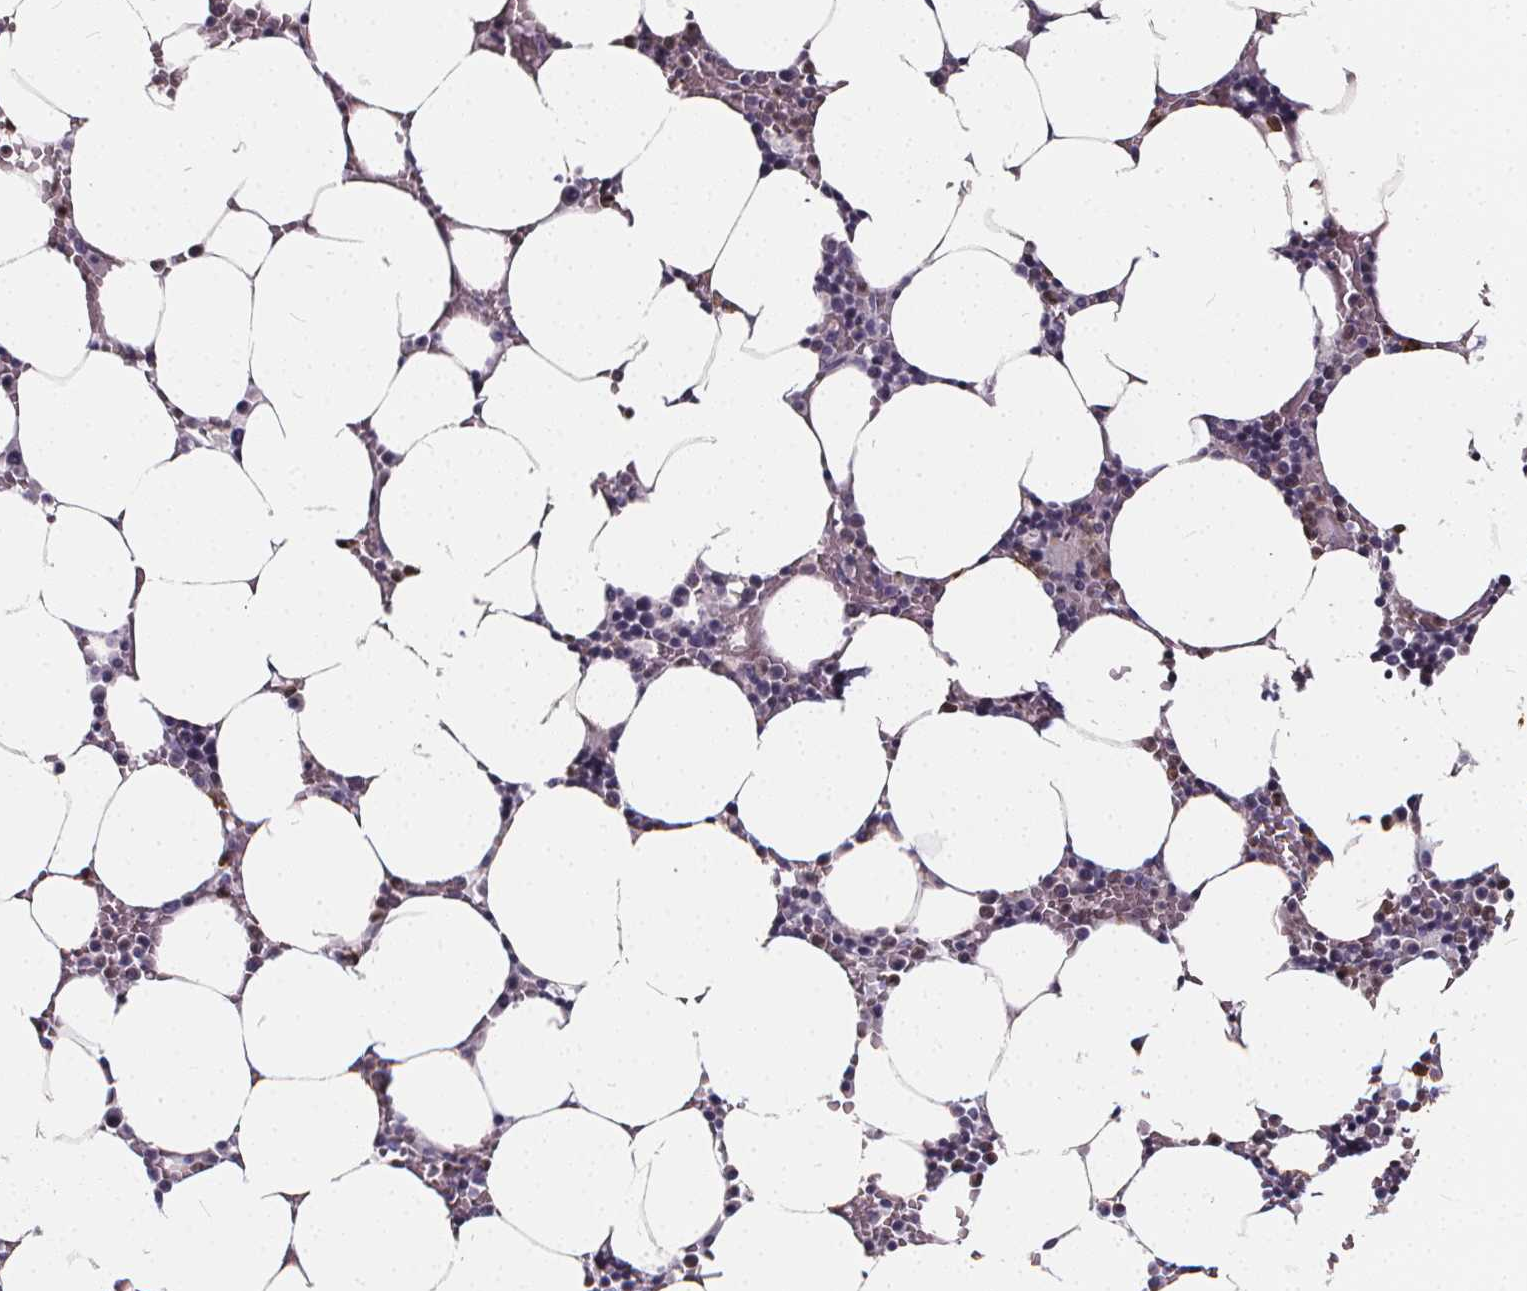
{"staining": {"intensity": "negative", "quantity": "none", "location": "none"}, "tissue": "bone marrow", "cell_type": "Hematopoietic cells", "image_type": "normal", "snomed": [{"axis": "morphology", "description": "Normal tissue, NOS"}, {"axis": "topography", "description": "Bone marrow"}], "caption": "DAB immunohistochemical staining of normal bone marrow demonstrates no significant staining in hematopoietic cells.", "gene": "SPEF2", "patient": {"sex": "female", "age": 52}}